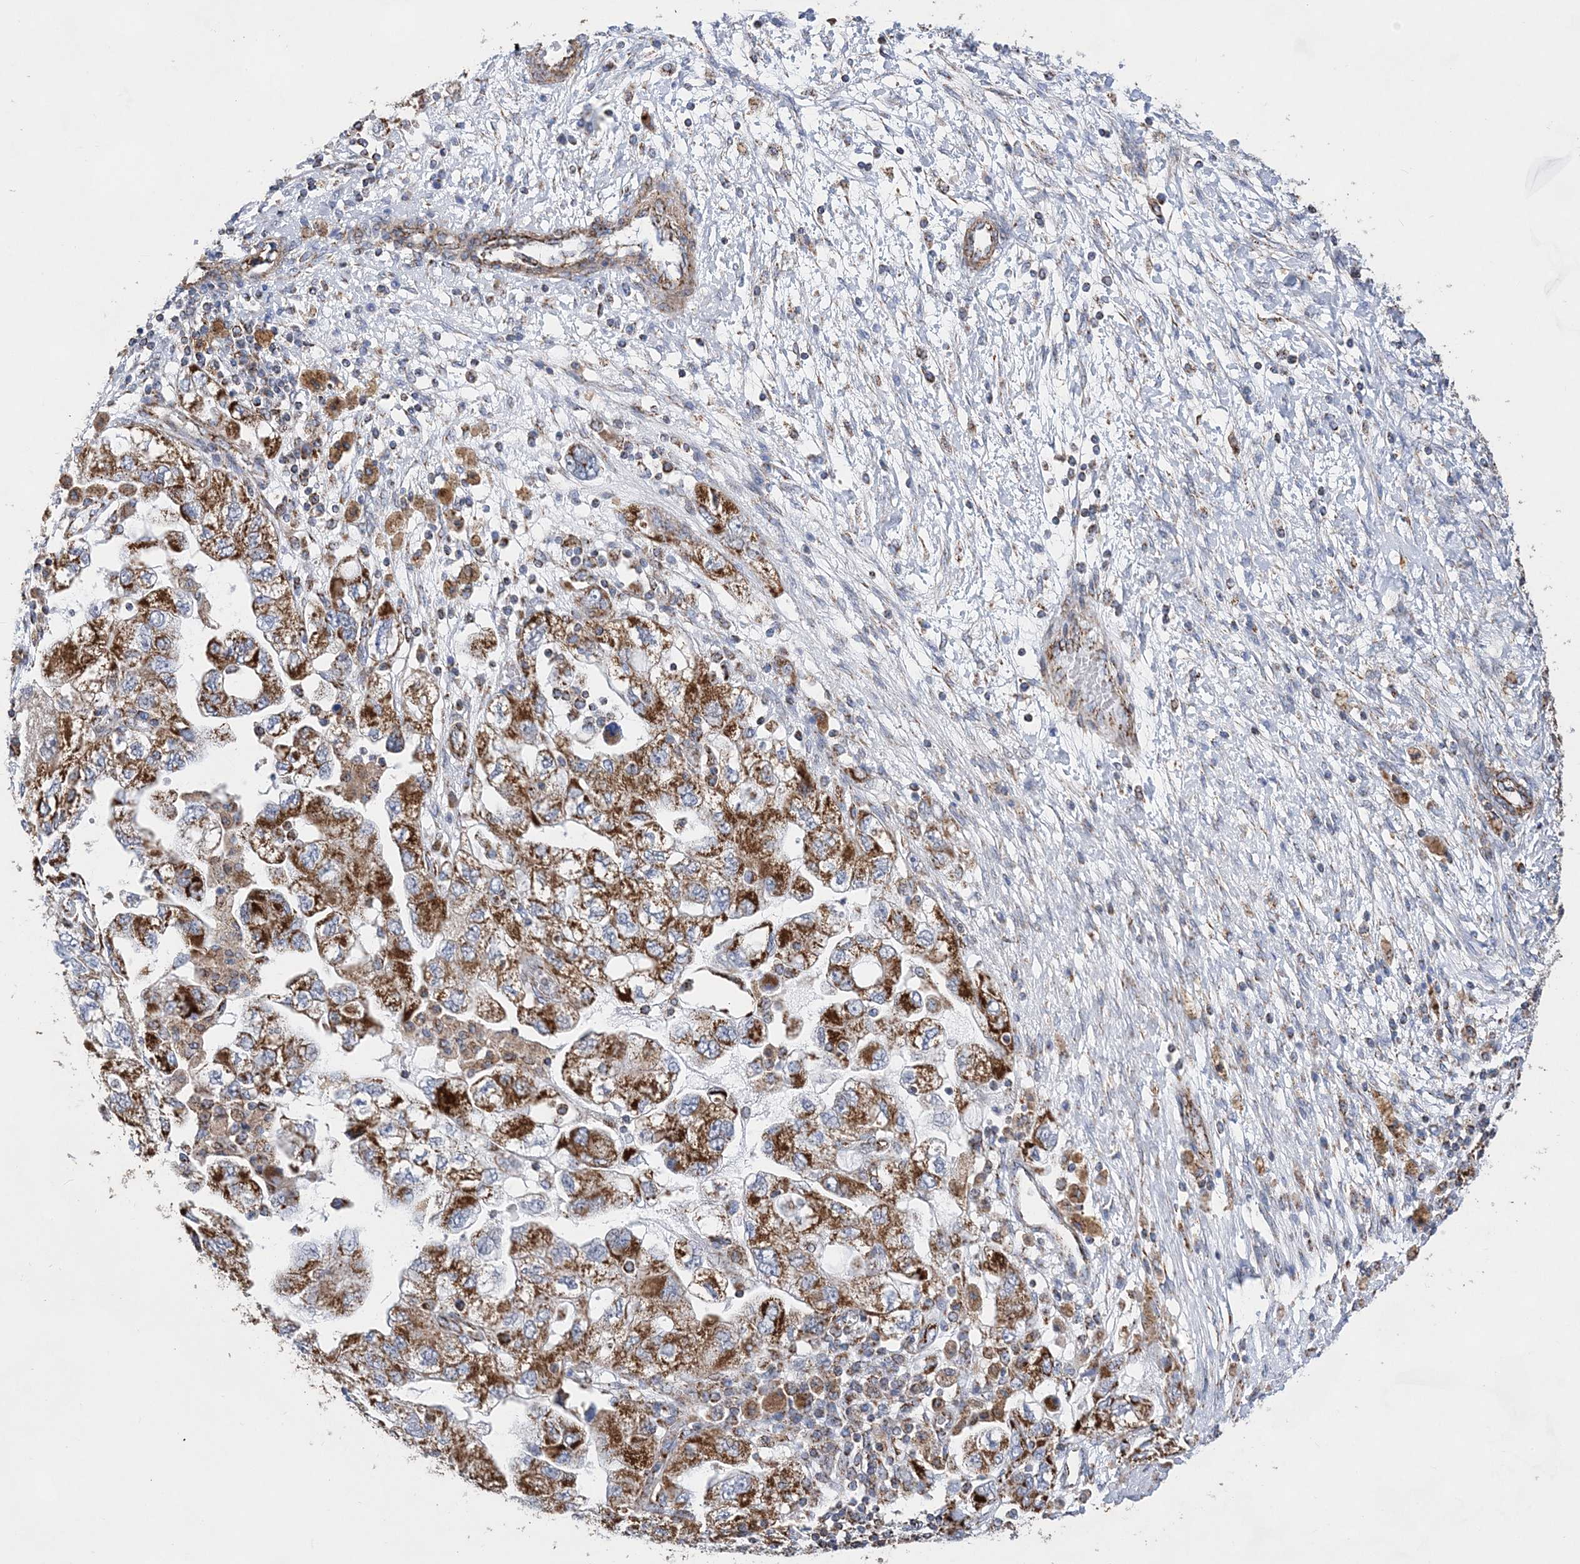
{"staining": {"intensity": "strong", "quantity": ">75%", "location": "cytoplasmic/membranous"}, "tissue": "ovarian cancer", "cell_type": "Tumor cells", "image_type": "cancer", "snomed": [{"axis": "morphology", "description": "Carcinoma, NOS"}, {"axis": "morphology", "description": "Cystadenocarcinoma, serous, NOS"}, {"axis": "topography", "description": "Ovary"}], "caption": "This photomicrograph reveals IHC staining of human carcinoma (ovarian), with high strong cytoplasmic/membranous staining in about >75% of tumor cells.", "gene": "ACOT9", "patient": {"sex": "female", "age": 69}}